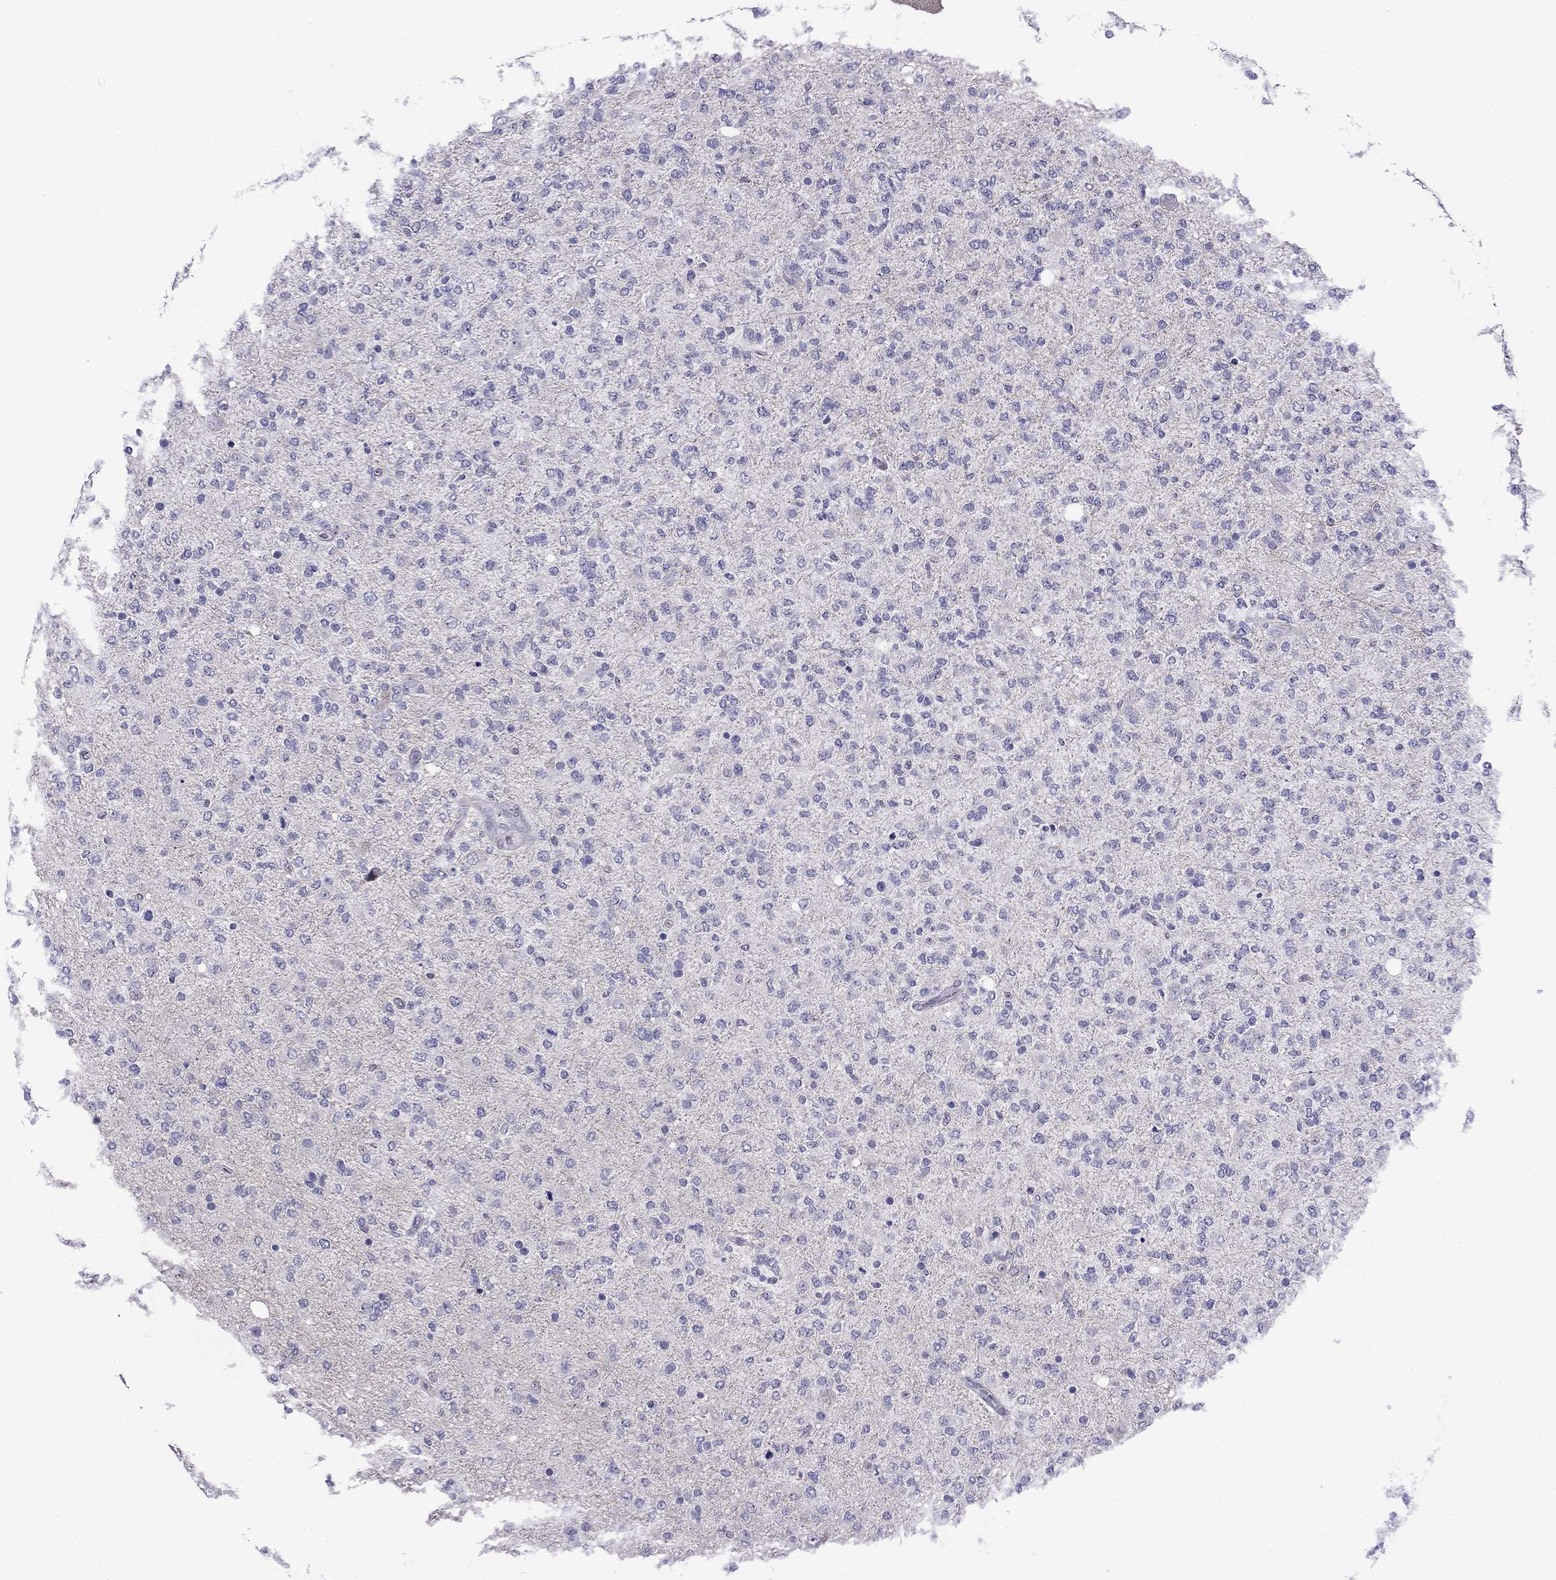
{"staining": {"intensity": "negative", "quantity": "none", "location": "none"}, "tissue": "glioma", "cell_type": "Tumor cells", "image_type": "cancer", "snomed": [{"axis": "morphology", "description": "Glioma, malignant, High grade"}, {"axis": "topography", "description": "Cerebral cortex"}], "caption": "IHC of human malignant glioma (high-grade) demonstrates no staining in tumor cells.", "gene": "POM121L12", "patient": {"sex": "male", "age": 70}}